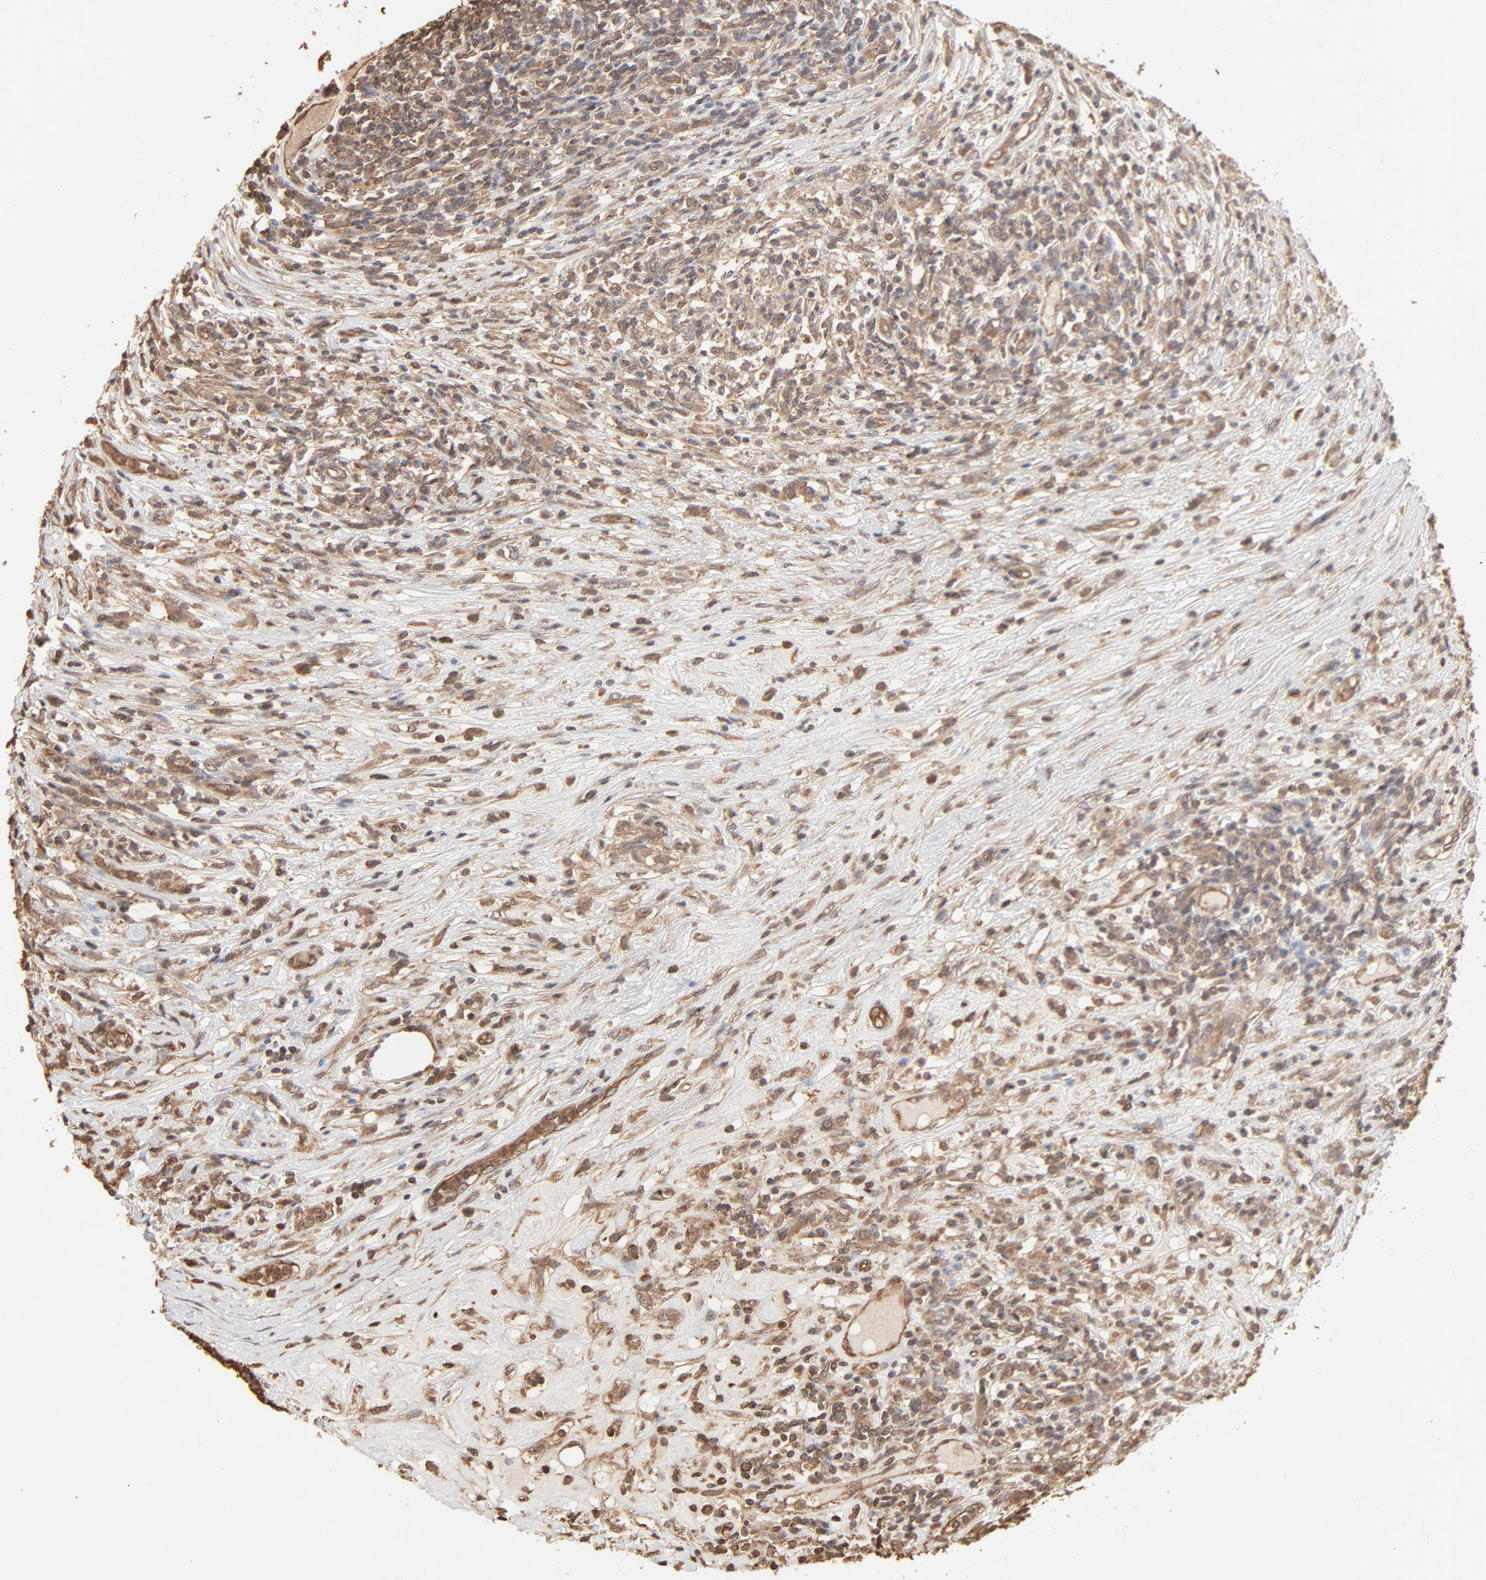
{"staining": {"intensity": "moderate", "quantity": ">75%", "location": "cytoplasmic/membranous"}, "tissue": "lymphoma", "cell_type": "Tumor cells", "image_type": "cancer", "snomed": [{"axis": "morphology", "description": "Malignant lymphoma, non-Hodgkin's type, High grade"}, {"axis": "topography", "description": "Lymph node"}], "caption": "A brown stain highlights moderate cytoplasmic/membranous positivity of a protein in malignant lymphoma, non-Hodgkin's type (high-grade) tumor cells.", "gene": "PPP2CA", "patient": {"sex": "female", "age": 84}}